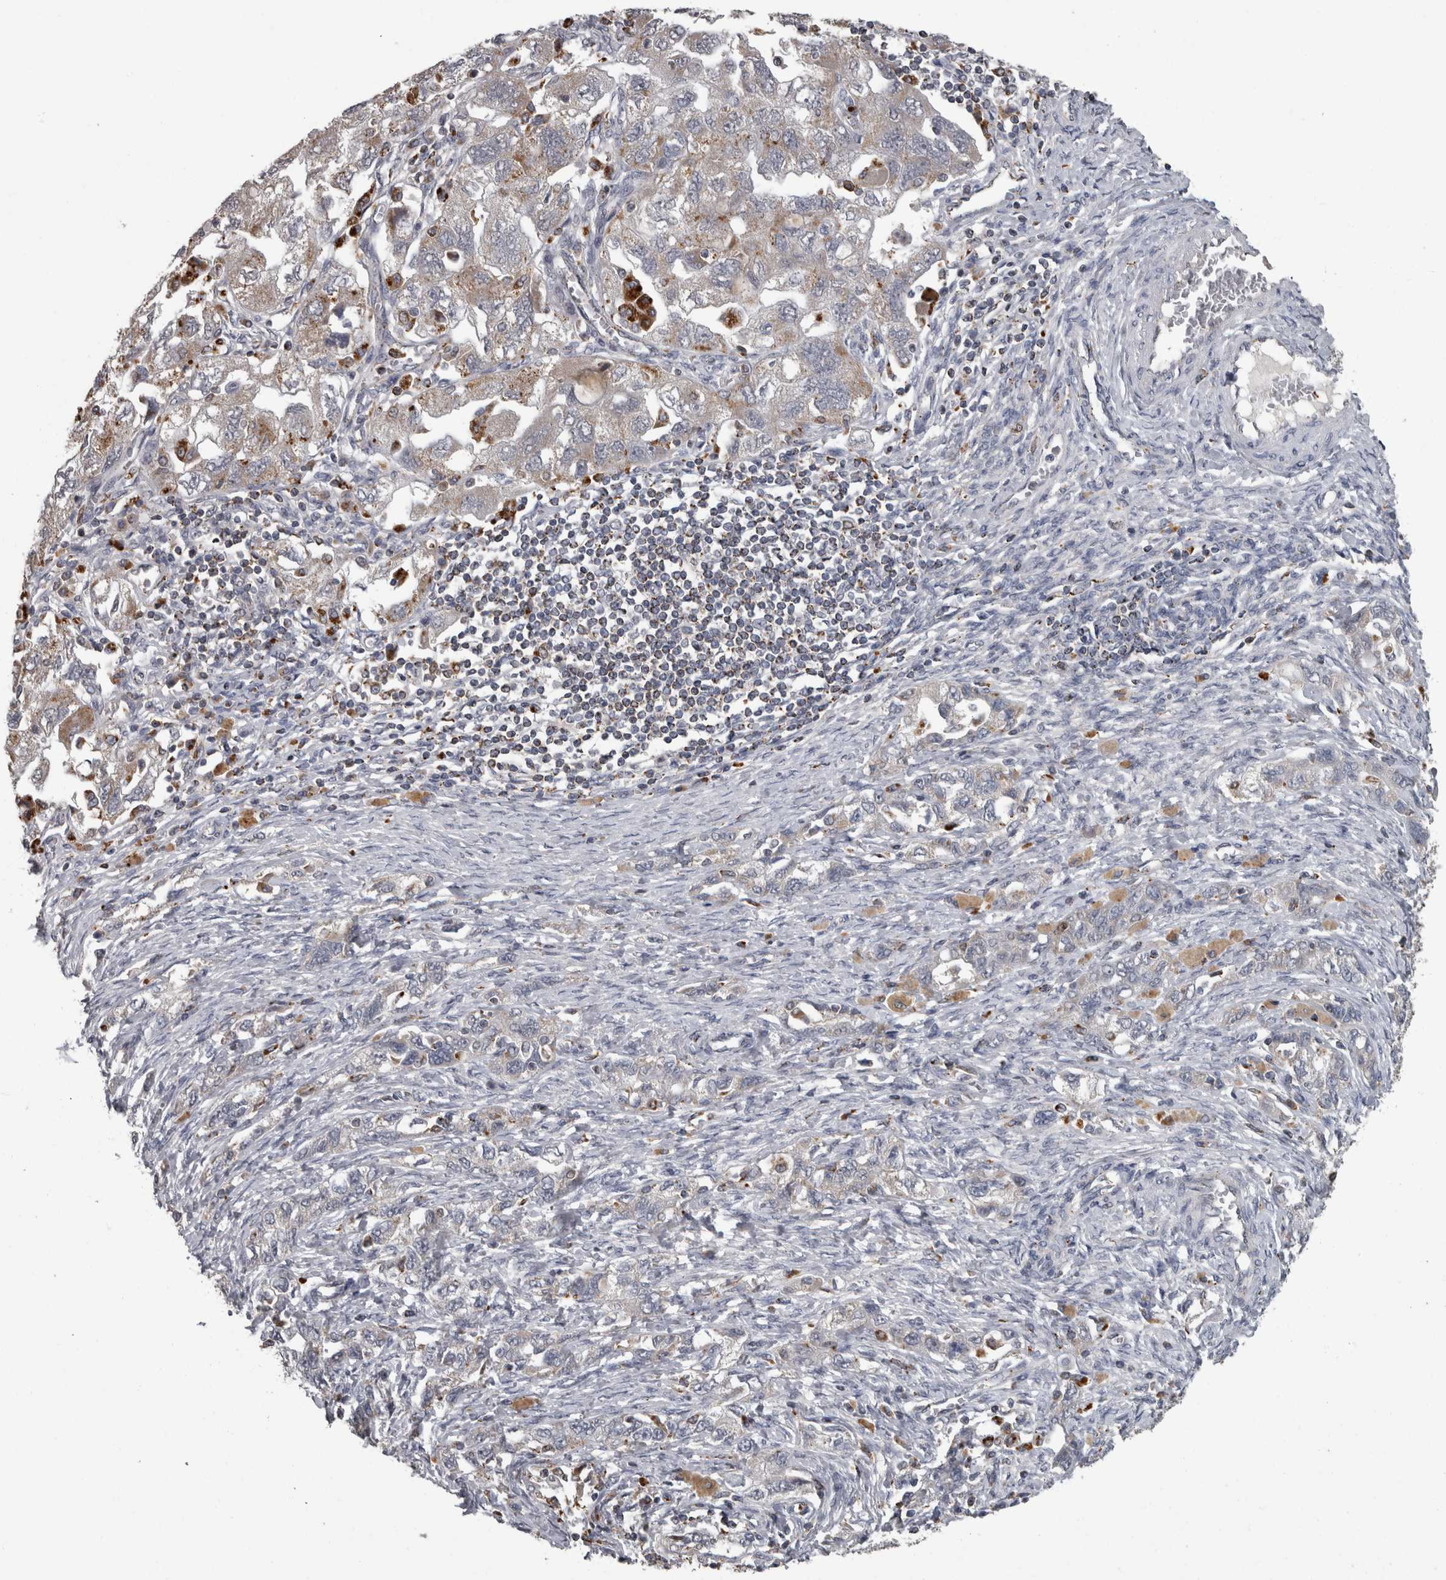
{"staining": {"intensity": "weak", "quantity": "25%-75%", "location": "cytoplasmic/membranous"}, "tissue": "ovarian cancer", "cell_type": "Tumor cells", "image_type": "cancer", "snomed": [{"axis": "morphology", "description": "Carcinoma, NOS"}, {"axis": "morphology", "description": "Cystadenocarcinoma, serous, NOS"}, {"axis": "topography", "description": "Ovary"}], "caption": "Human ovarian cancer (carcinoma) stained for a protein (brown) shows weak cytoplasmic/membranous positive expression in approximately 25%-75% of tumor cells.", "gene": "NAAA", "patient": {"sex": "female", "age": 69}}